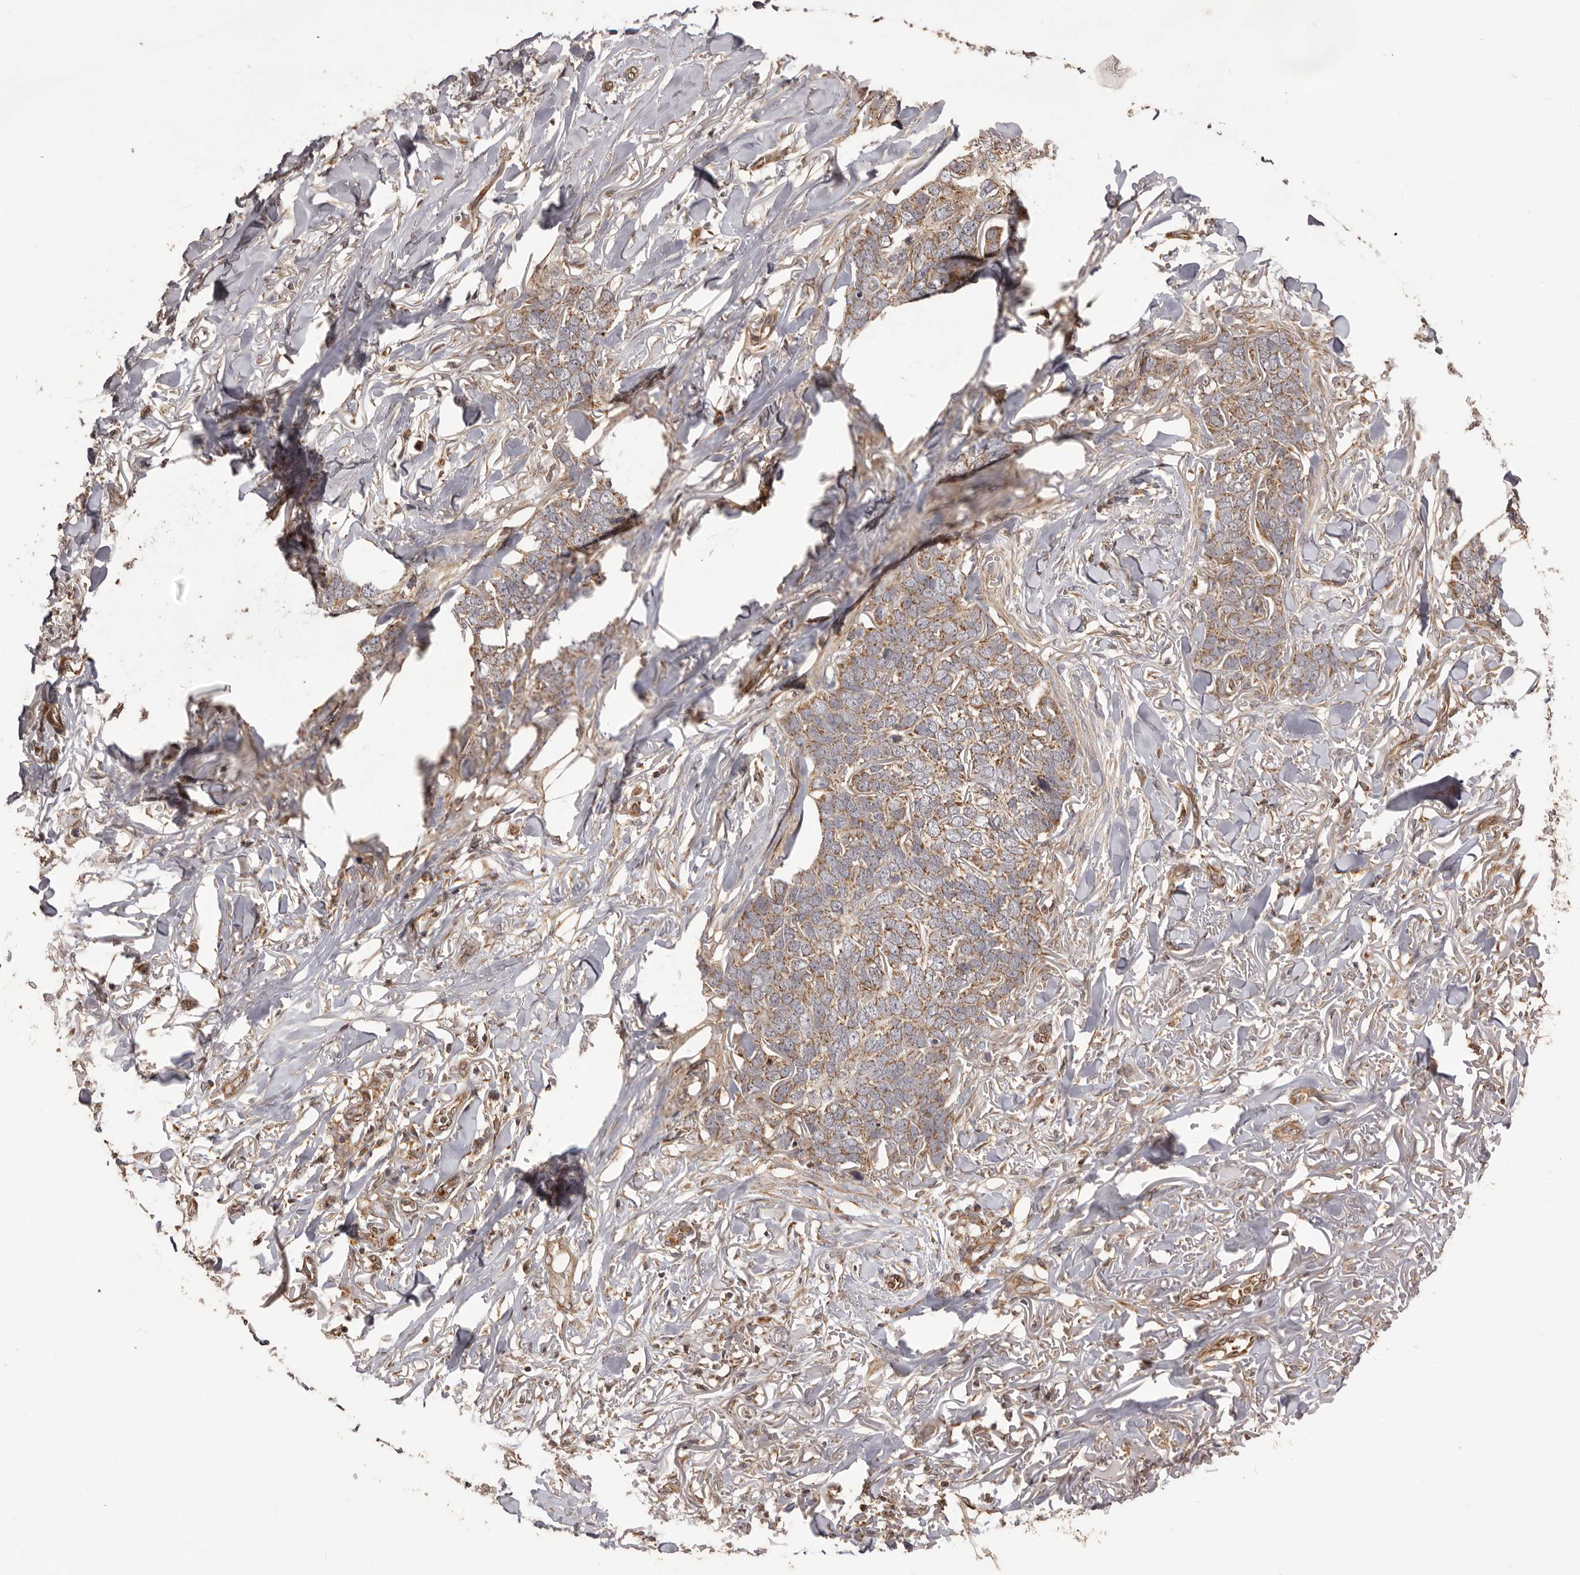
{"staining": {"intensity": "moderate", "quantity": ">75%", "location": "cytoplasmic/membranous"}, "tissue": "skin cancer", "cell_type": "Tumor cells", "image_type": "cancer", "snomed": [{"axis": "morphology", "description": "Normal tissue, NOS"}, {"axis": "morphology", "description": "Basal cell carcinoma"}, {"axis": "topography", "description": "Skin"}], "caption": "Approximately >75% of tumor cells in human skin cancer display moderate cytoplasmic/membranous protein staining as visualized by brown immunohistochemical staining.", "gene": "QRSL1", "patient": {"sex": "male", "age": 77}}